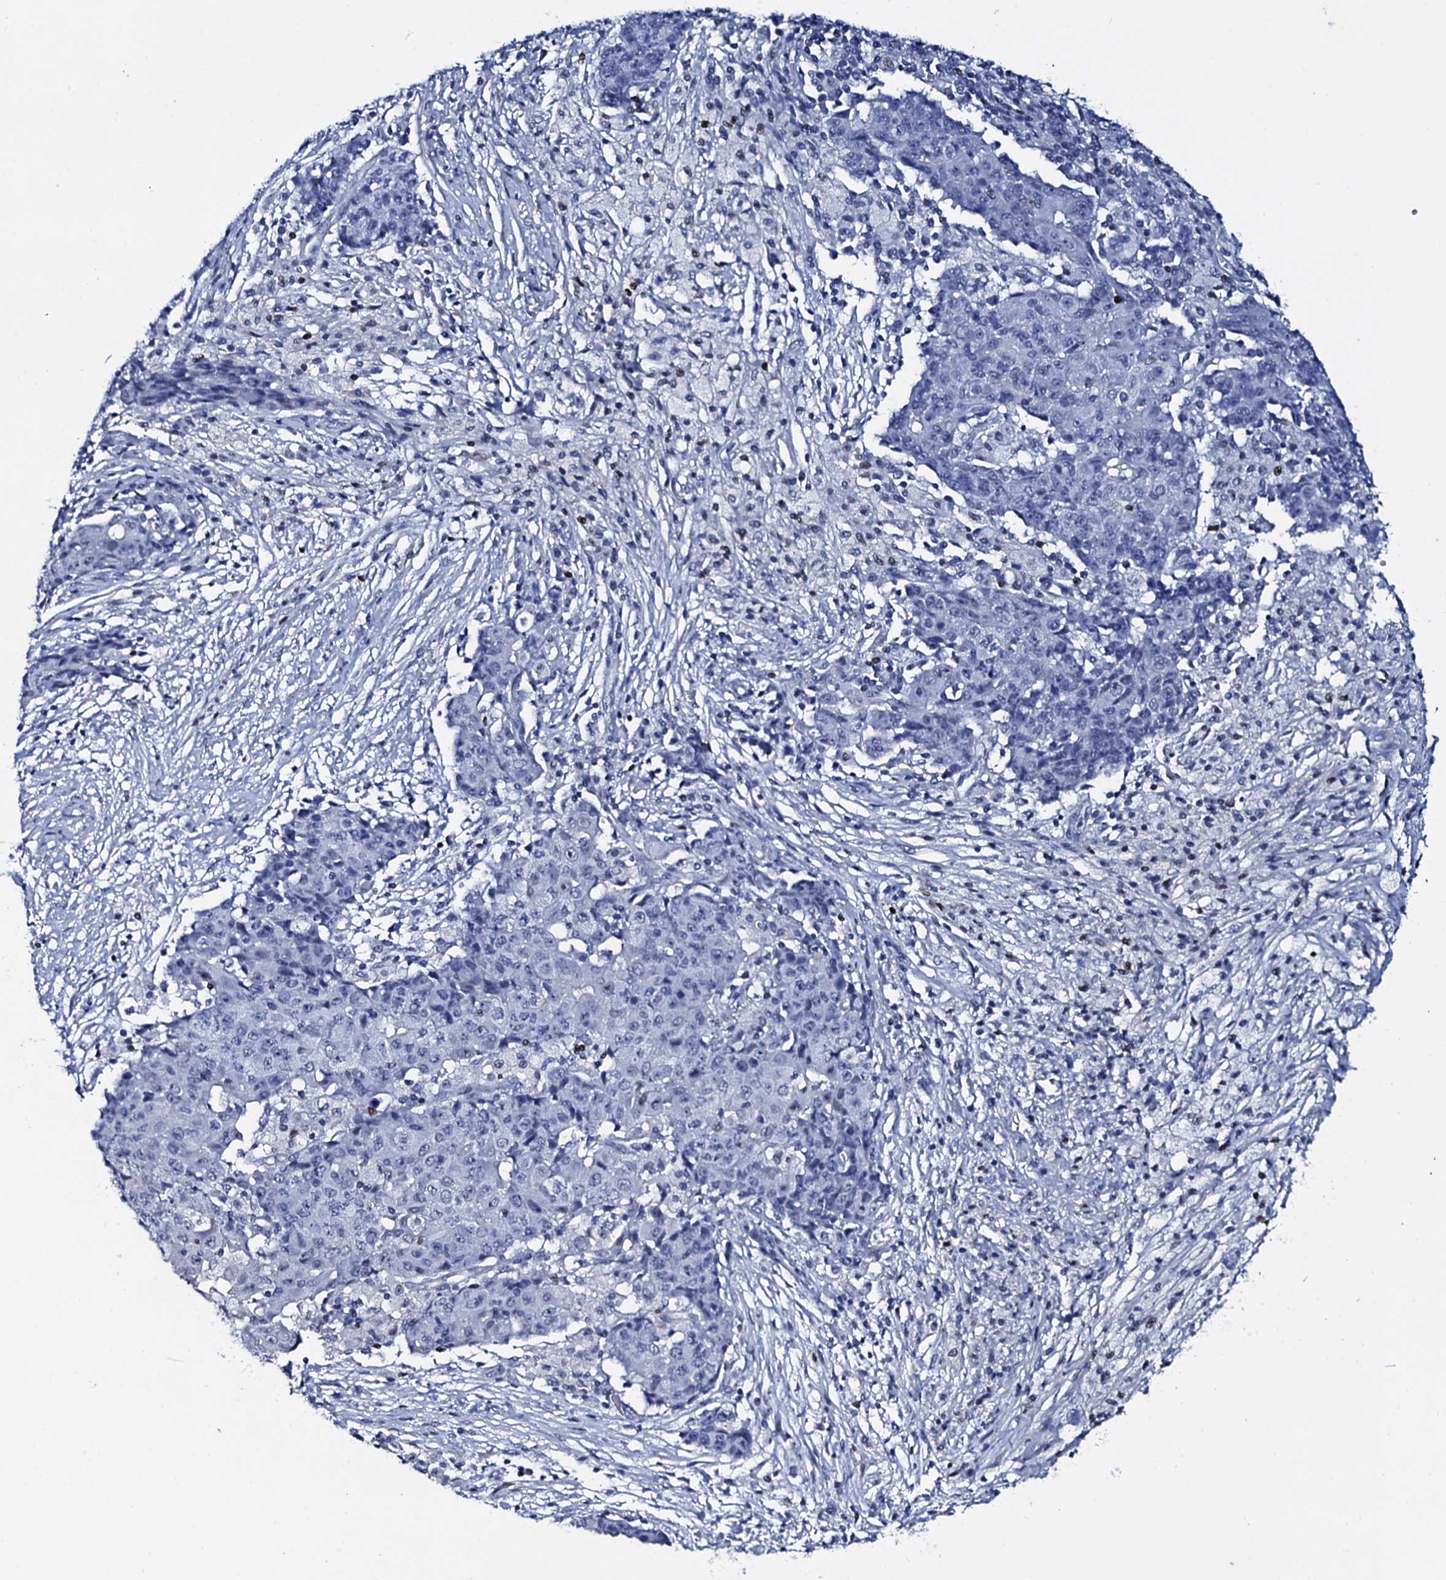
{"staining": {"intensity": "negative", "quantity": "none", "location": "none"}, "tissue": "ovarian cancer", "cell_type": "Tumor cells", "image_type": "cancer", "snomed": [{"axis": "morphology", "description": "Carcinoma, endometroid"}, {"axis": "topography", "description": "Ovary"}], "caption": "Immunohistochemistry histopathology image of human ovarian cancer stained for a protein (brown), which exhibits no positivity in tumor cells. (Stains: DAB immunohistochemistry (IHC) with hematoxylin counter stain, Microscopy: brightfield microscopy at high magnification).", "gene": "NPM2", "patient": {"sex": "female", "age": 42}}